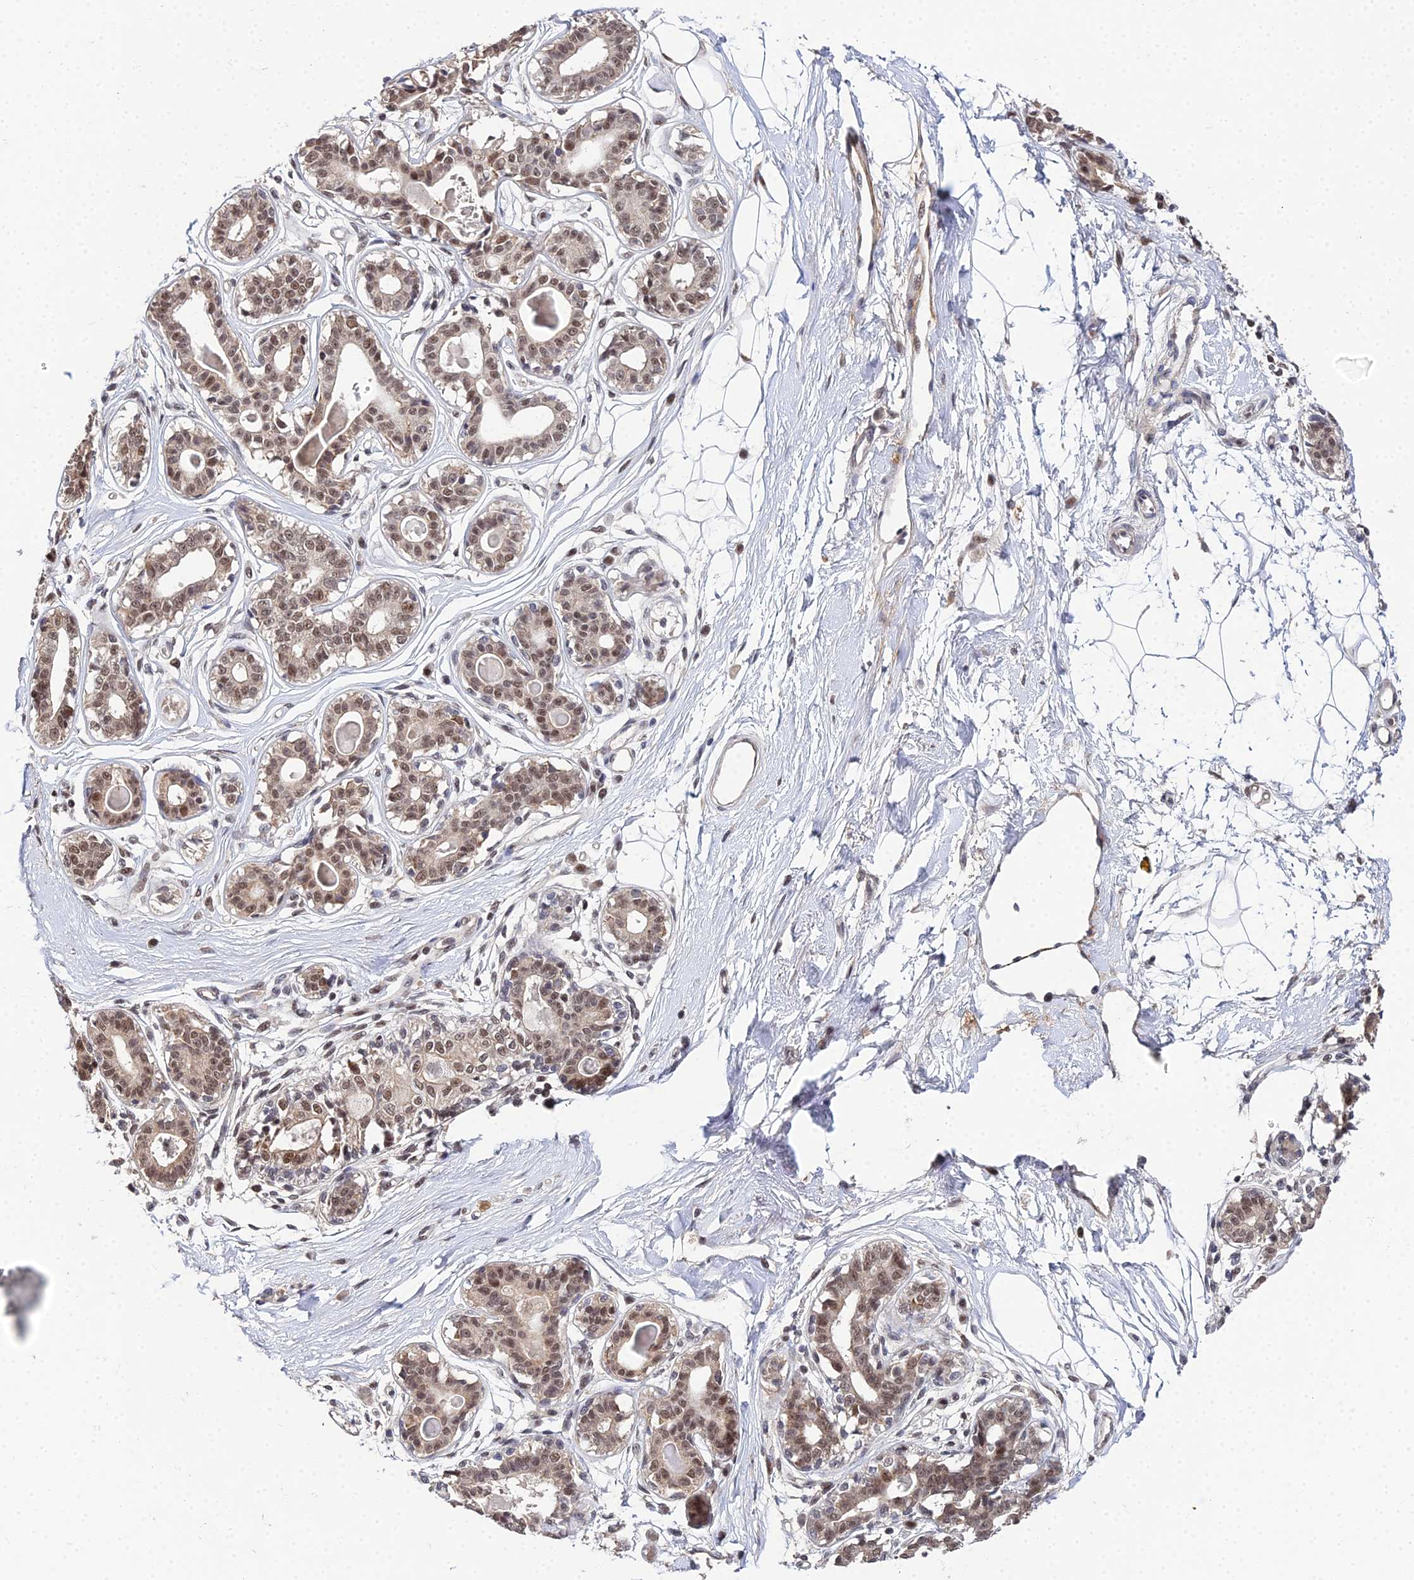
{"staining": {"intensity": "negative", "quantity": "none", "location": "none"}, "tissue": "breast", "cell_type": "Adipocytes", "image_type": "normal", "snomed": [{"axis": "morphology", "description": "Normal tissue, NOS"}, {"axis": "topography", "description": "Breast"}], "caption": "Immunohistochemistry (IHC) micrograph of benign breast stained for a protein (brown), which exhibits no positivity in adipocytes.", "gene": "BIVM", "patient": {"sex": "female", "age": 45}}